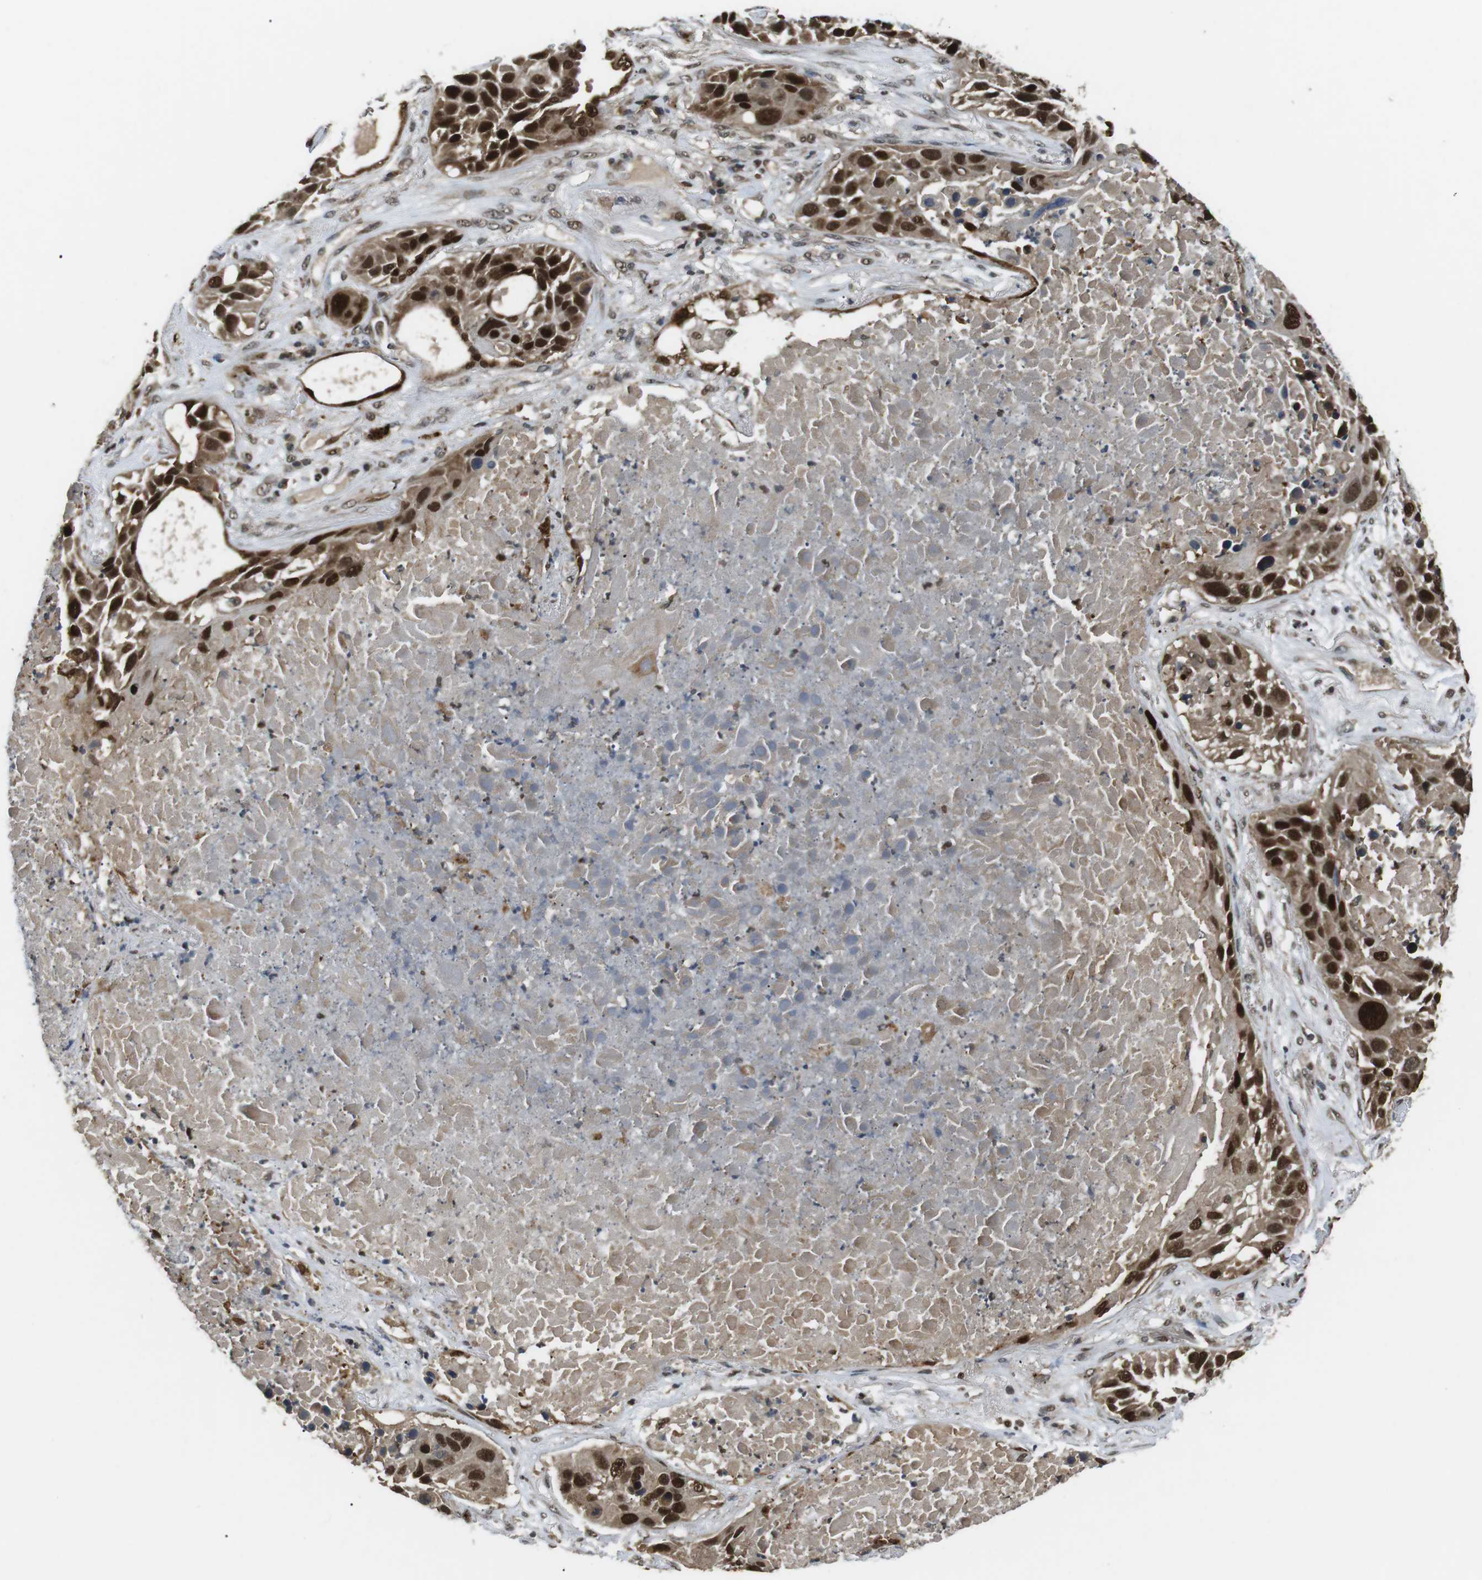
{"staining": {"intensity": "strong", "quantity": ">75%", "location": "nuclear"}, "tissue": "lung cancer", "cell_type": "Tumor cells", "image_type": "cancer", "snomed": [{"axis": "morphology", "description": "Squamous cell carcinoma, NOS"}, {"axis": "topography", "description": "Lung"}], "caption": "Immunohistochemistry (DAB (3,3'-diaminobenzidine)) staining of human lung cancer exhibits strong nuclear protein expression in approximately >75% of tumor cells. Nuclei are stained in blue.", "gene": "ORAI3", "patient": {"sex": "male", "age": 57}}